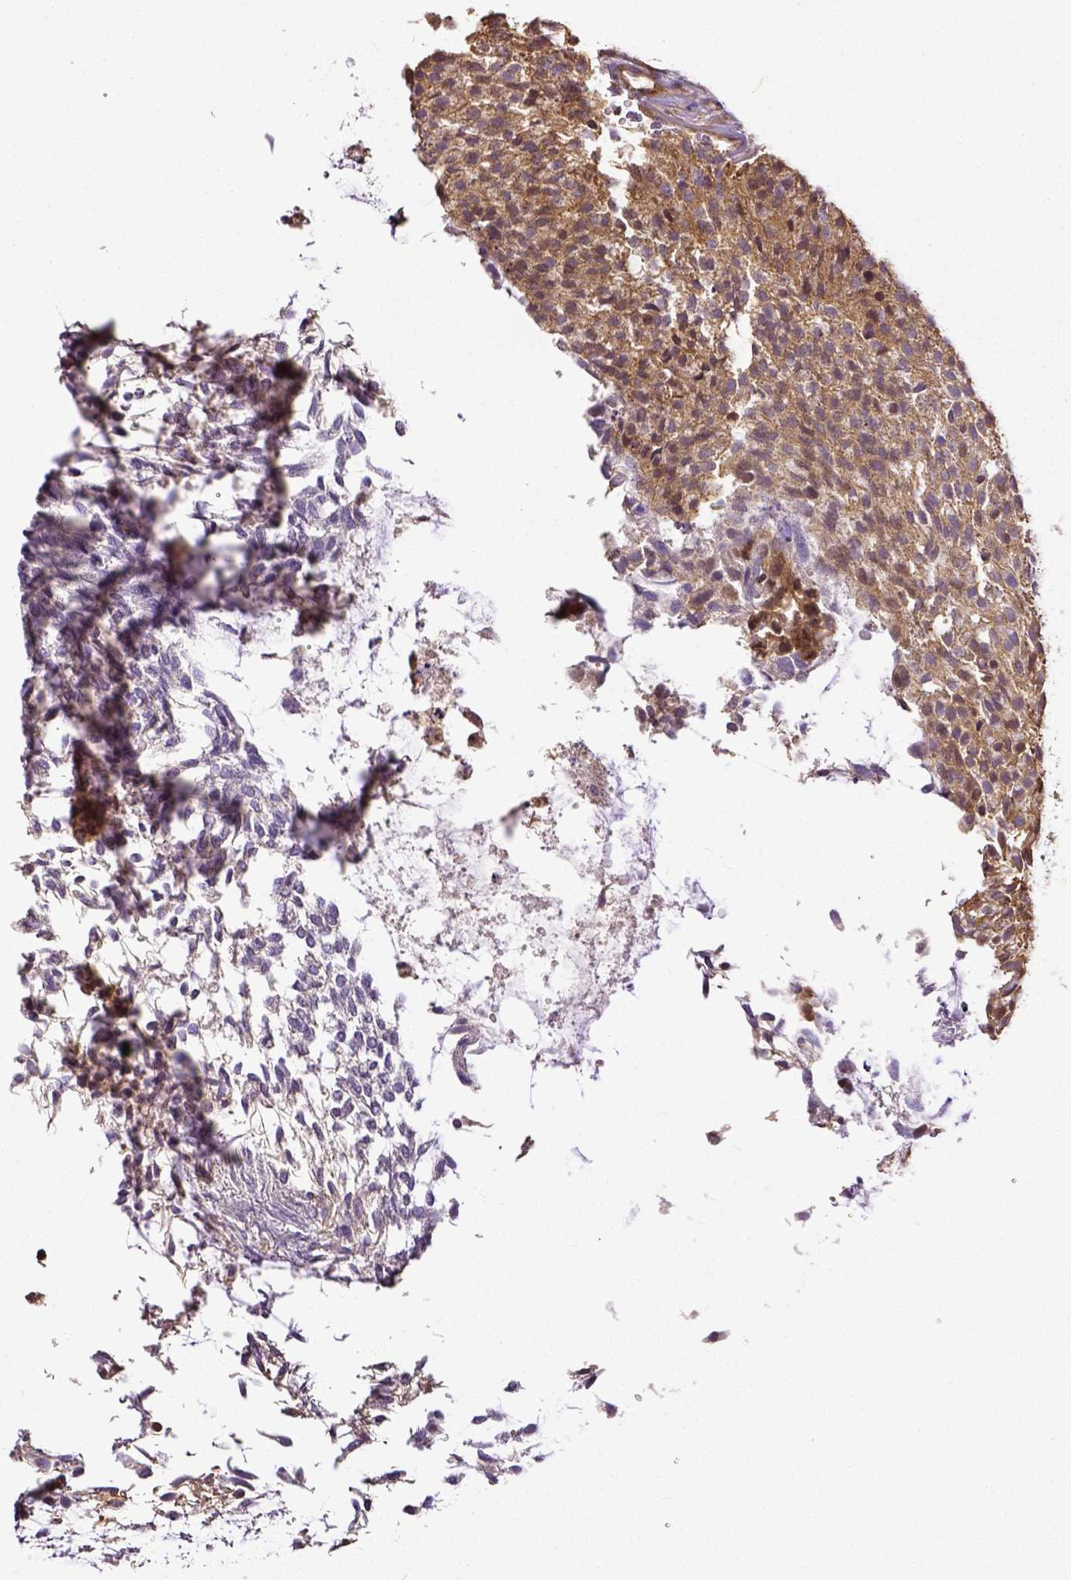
{"staining": {"intensity": "moderate", "quantity": ">75%", "location": "cytoplasmic/membranous,nuclear"}, "tissue": "urothelial cancer", "cell_type": "Tumor cells", "image_type": "cancer", "snomed": [{"axis": "morphology", "description": "Urothelial carcinoma, NOS"}, {"axis": "topography", "description": "Urinary bladder"}], "caption": "Urothelial cancer was stained to show a protein in brown. There is medium levels of moderate cytoplasmic/membranous and nuclear positivity in about >75% of tumor cells. (DAB (3,3'-diaminobenzidine) = brown stain, brightfield microscopy at high magnification).", "gene": "DICER1", "patient": {"sex": "male", "age": 84}}